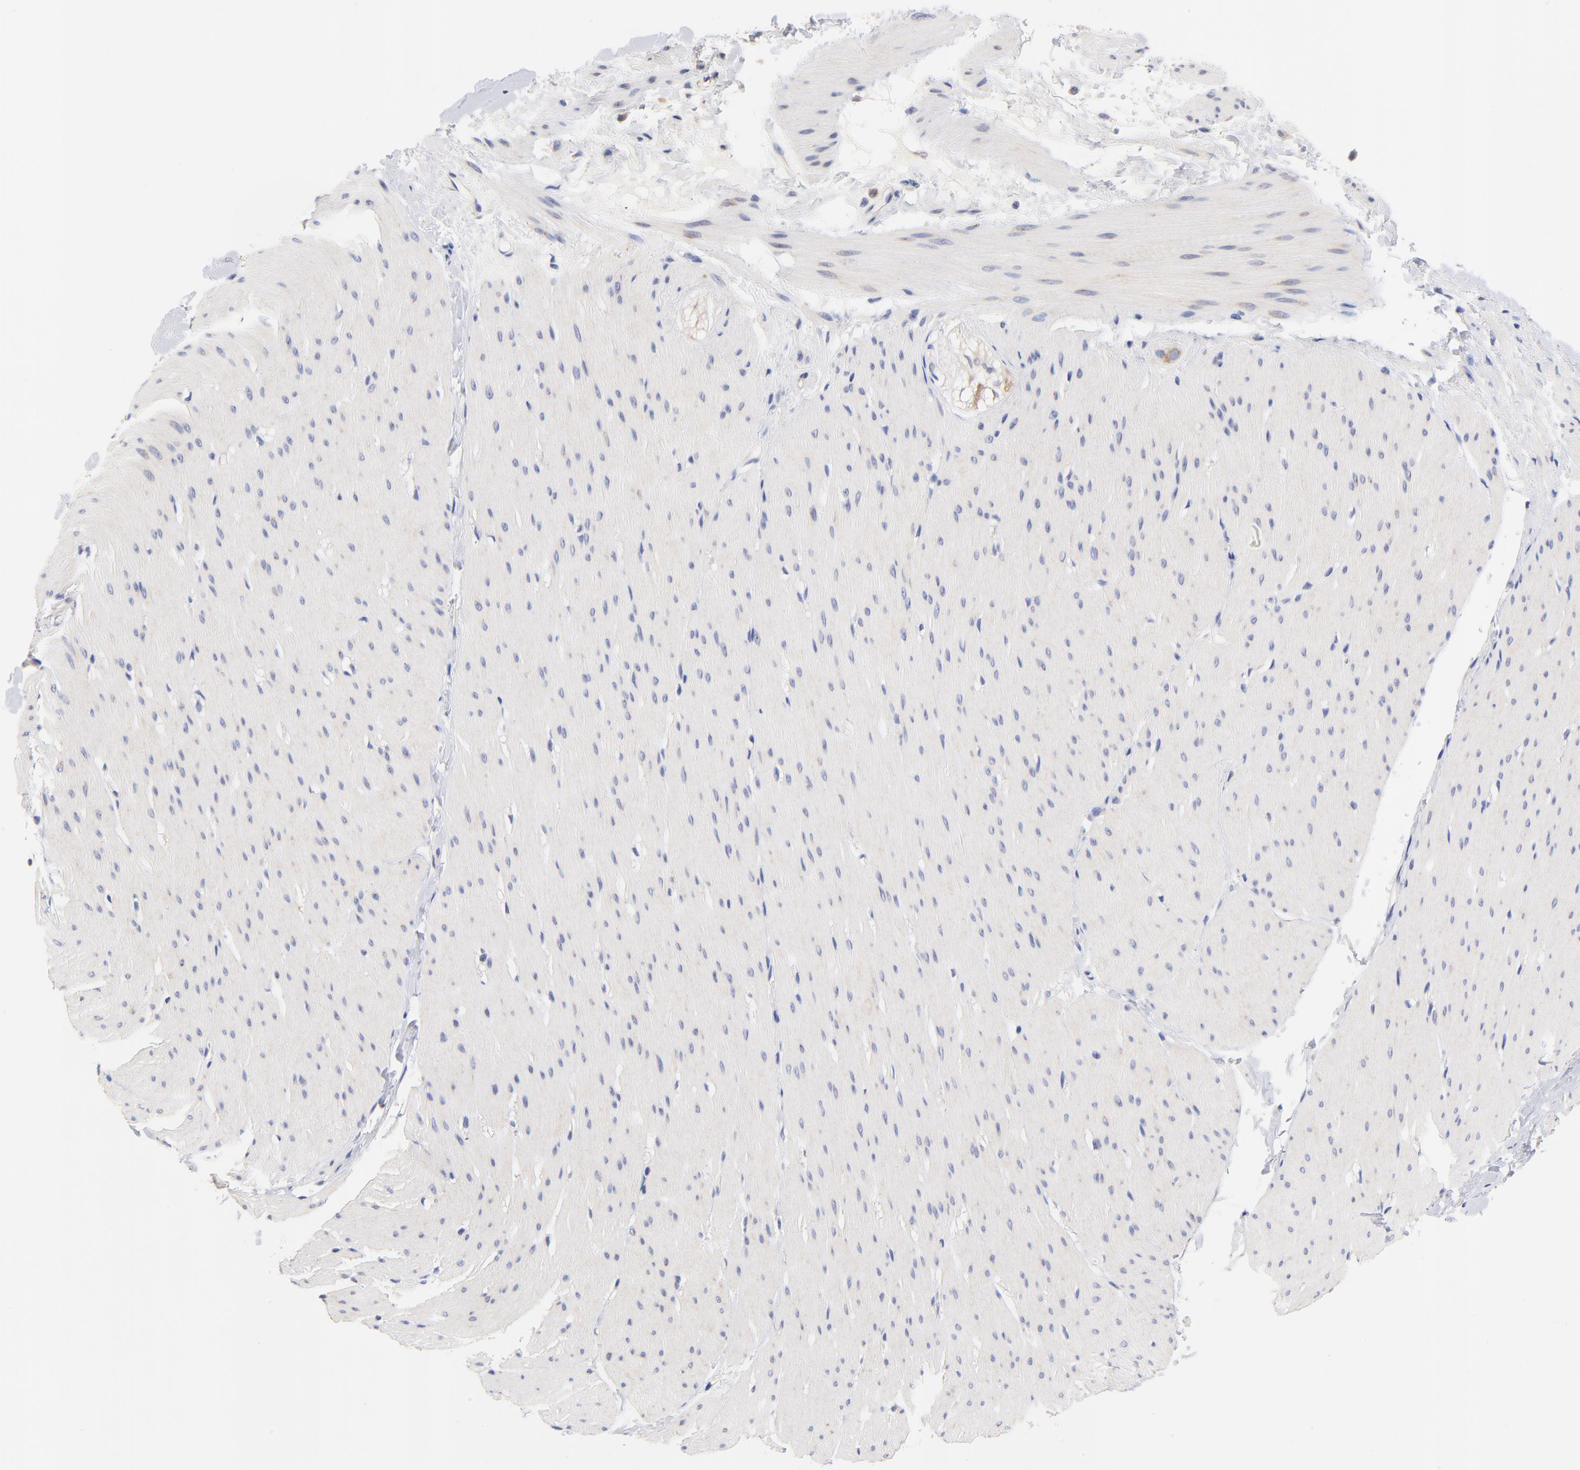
{"staining": {"intensity": "negative", "quantity": "none", "location": "none"}, "tissue": "smooth muscle", "cell_type": "Smooth muscle cells", "image_type": "normal", "snomed": [{"axis": "morphology", "description": "Normal tissue, NOS"}, {"axis": "topography", "description": "Smooth muscle"}, {"axis": "topography", "description": "Colon"}], "caption": "Photomicrograph shows no protein expression in smooth muscle cells of normal smooth muscle. (DAB immunohistochemistry (IHC) with hematoxylin counter stain).", "gene": "HS3ST1", "patient": {"sex": "male", "age": 67}}